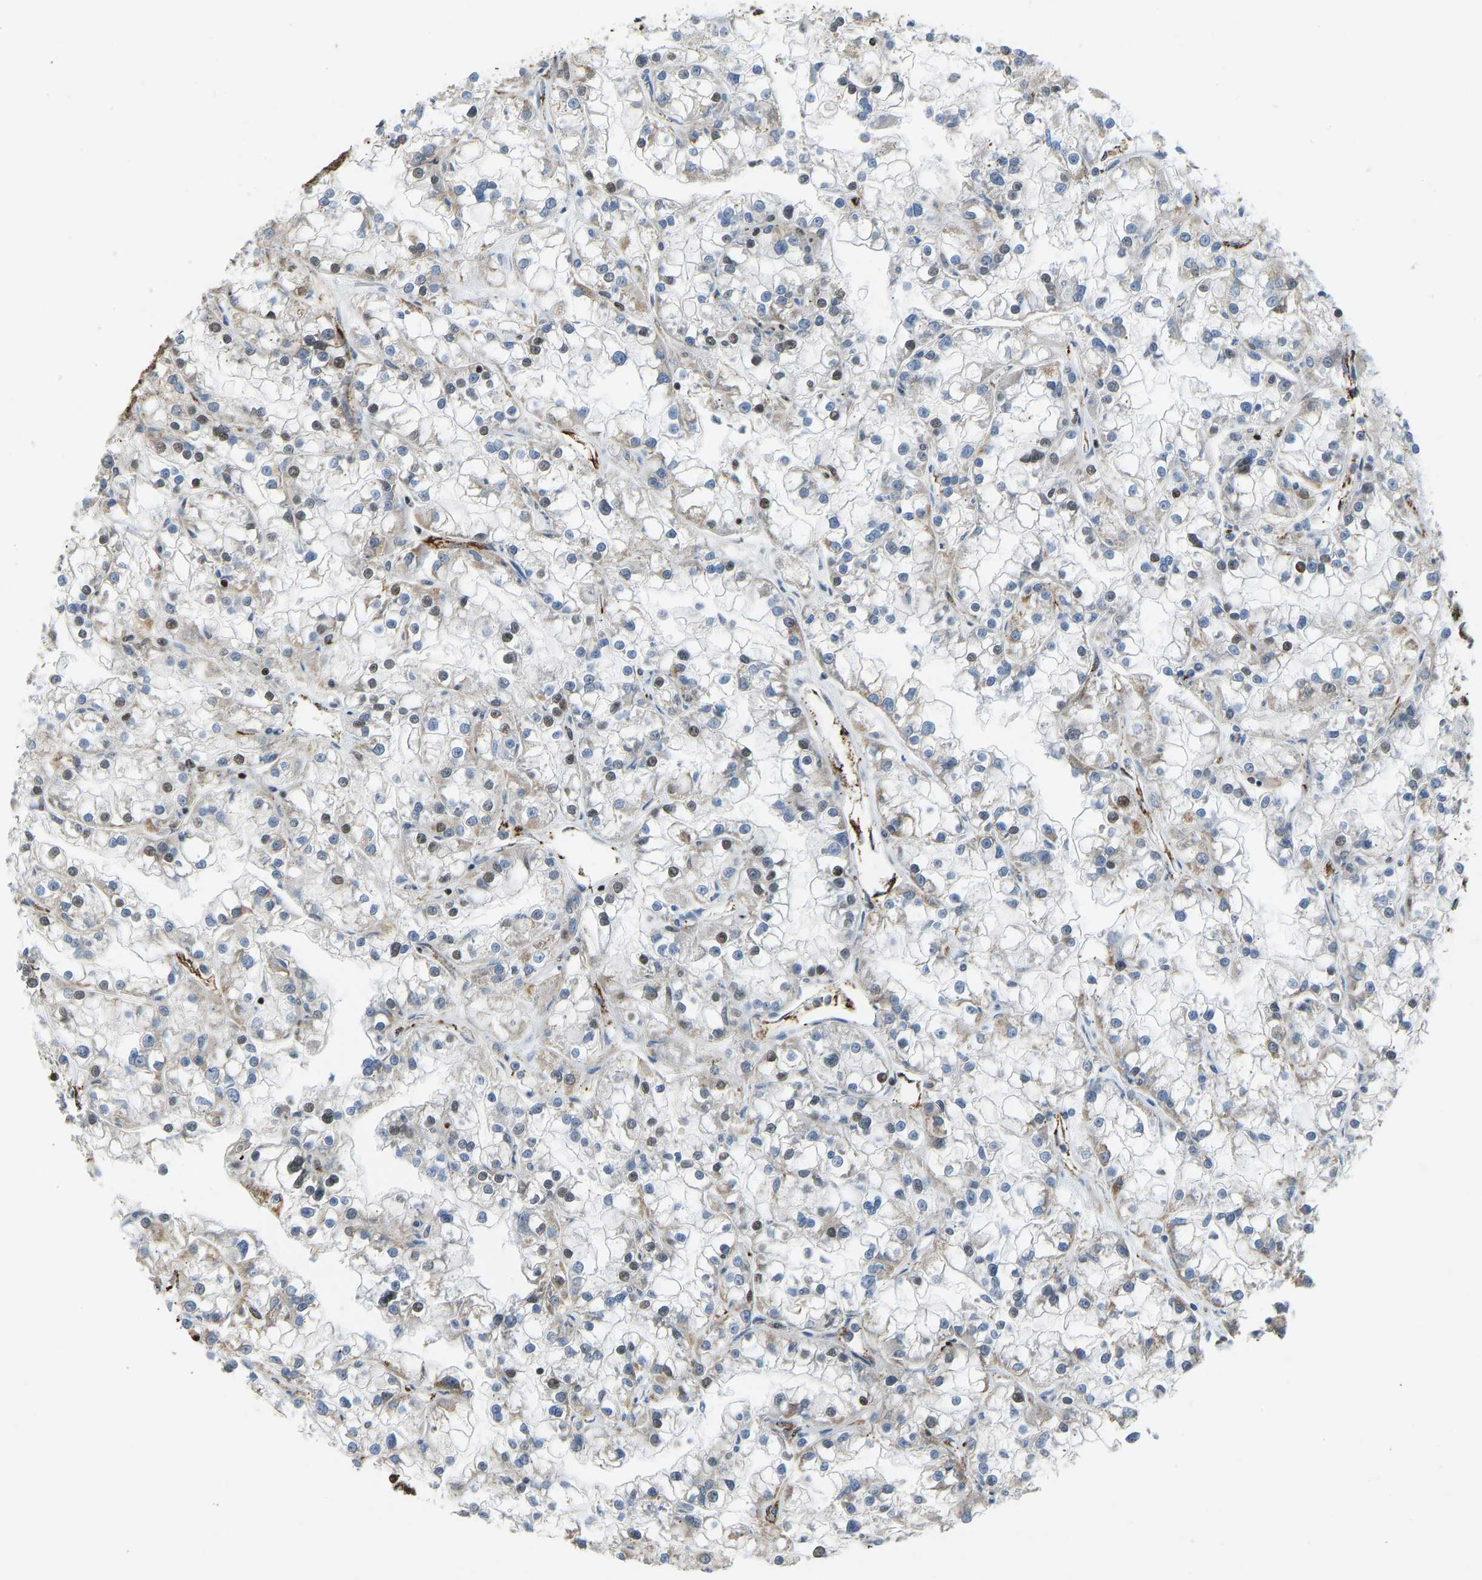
{"staining": {"intensity": "weak", "quantity": "<25%", "location": "nuclear"}, "tissue": "renal cancer", "cell_type": "Tumor cells", "image_type": "cancer", "snomed": [{"axis": "morphology", "description": "Adenocarcinoma, NOS"}, {"axis": "topography", "description": "Kidney"}], "caption": "Renal cancer was stained to show a protein in brown. There is no significant staining in tumor cells.", "gene": "ZSCAN20", "patient": {"sex": "female", "age": 52}}